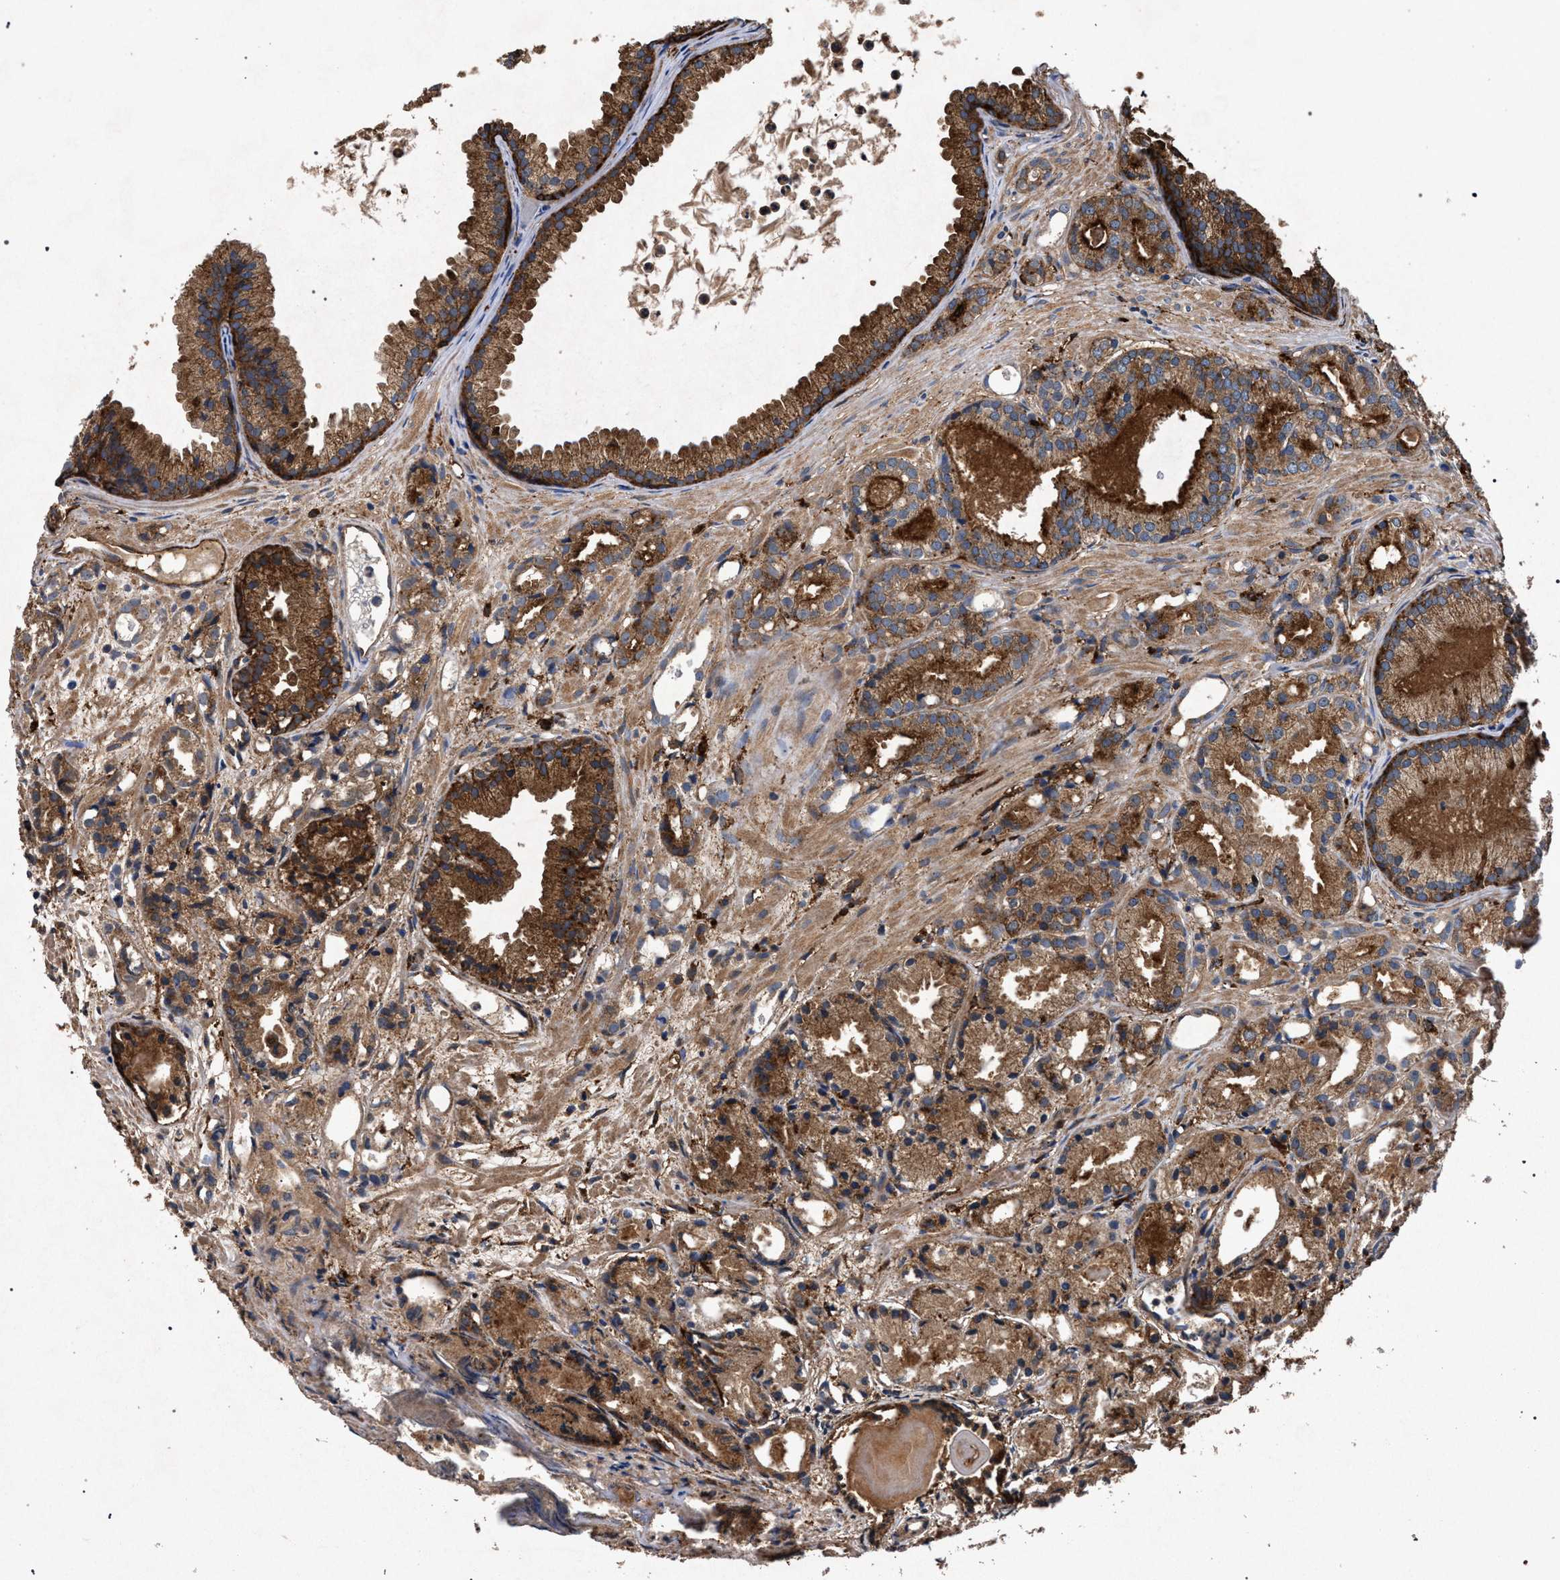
{"staining": {"intensity": "strong", "quantity": ">75%", "location": "cytoplasmic/membranous"}, "tissue": "prostate cancer", "cell_type": "Tumor cells", "image_type": "cancer", "snomed": [{"axis": "morphology", "description": "Adenocarcinoma, Low grade"}, {"axis": "topography", "description": "Prostate"}], "caption": "Brown immunohistochemical staining in prostate low-grade adenocarcinoma demonstrates strong cytoplasmic/membranous staining in about >75% of tumor cells.", "gene": "MARCKS", "patient": {"sex": "male", "age": 72}}